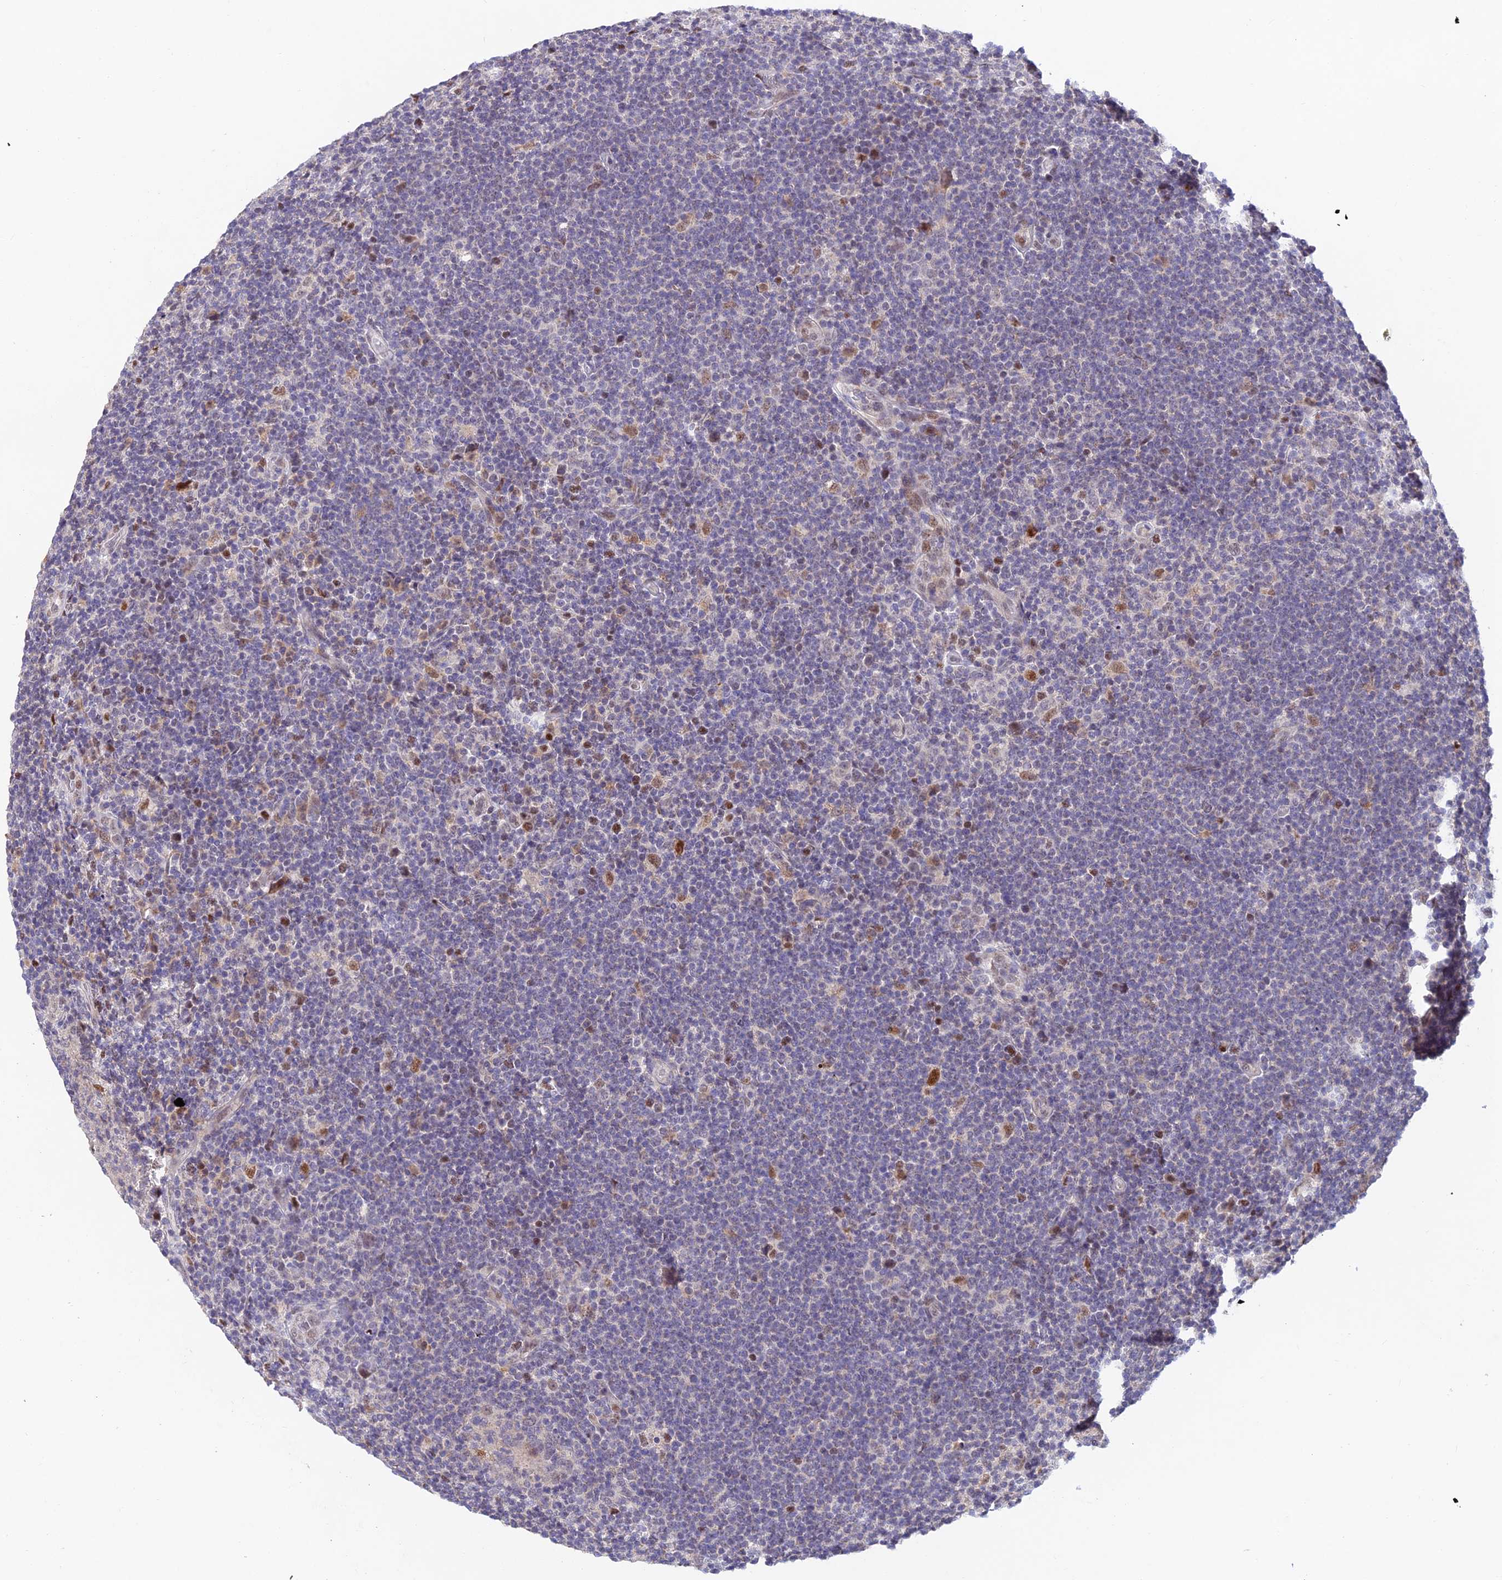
{"staining": {"intensity": "moderate", "quantity": ">75%", "location": "nuclear"}, "tissue": "lymphoma", "cell_type": "Tumor cells", "image_type": "cancer", "snomed": [{"axis": "morphology", "description": "Hodgkin's disease, NOS"}, {"axis": "topography", "description": "Lymph node"}], "caption": "Lymphoma stained for a protein (brown) shows moderate nuclear positive positivity in approximately >75% of tumor cells.", "gene": "FASTKD5", "patient": {"sex": "female", "age": 57}}